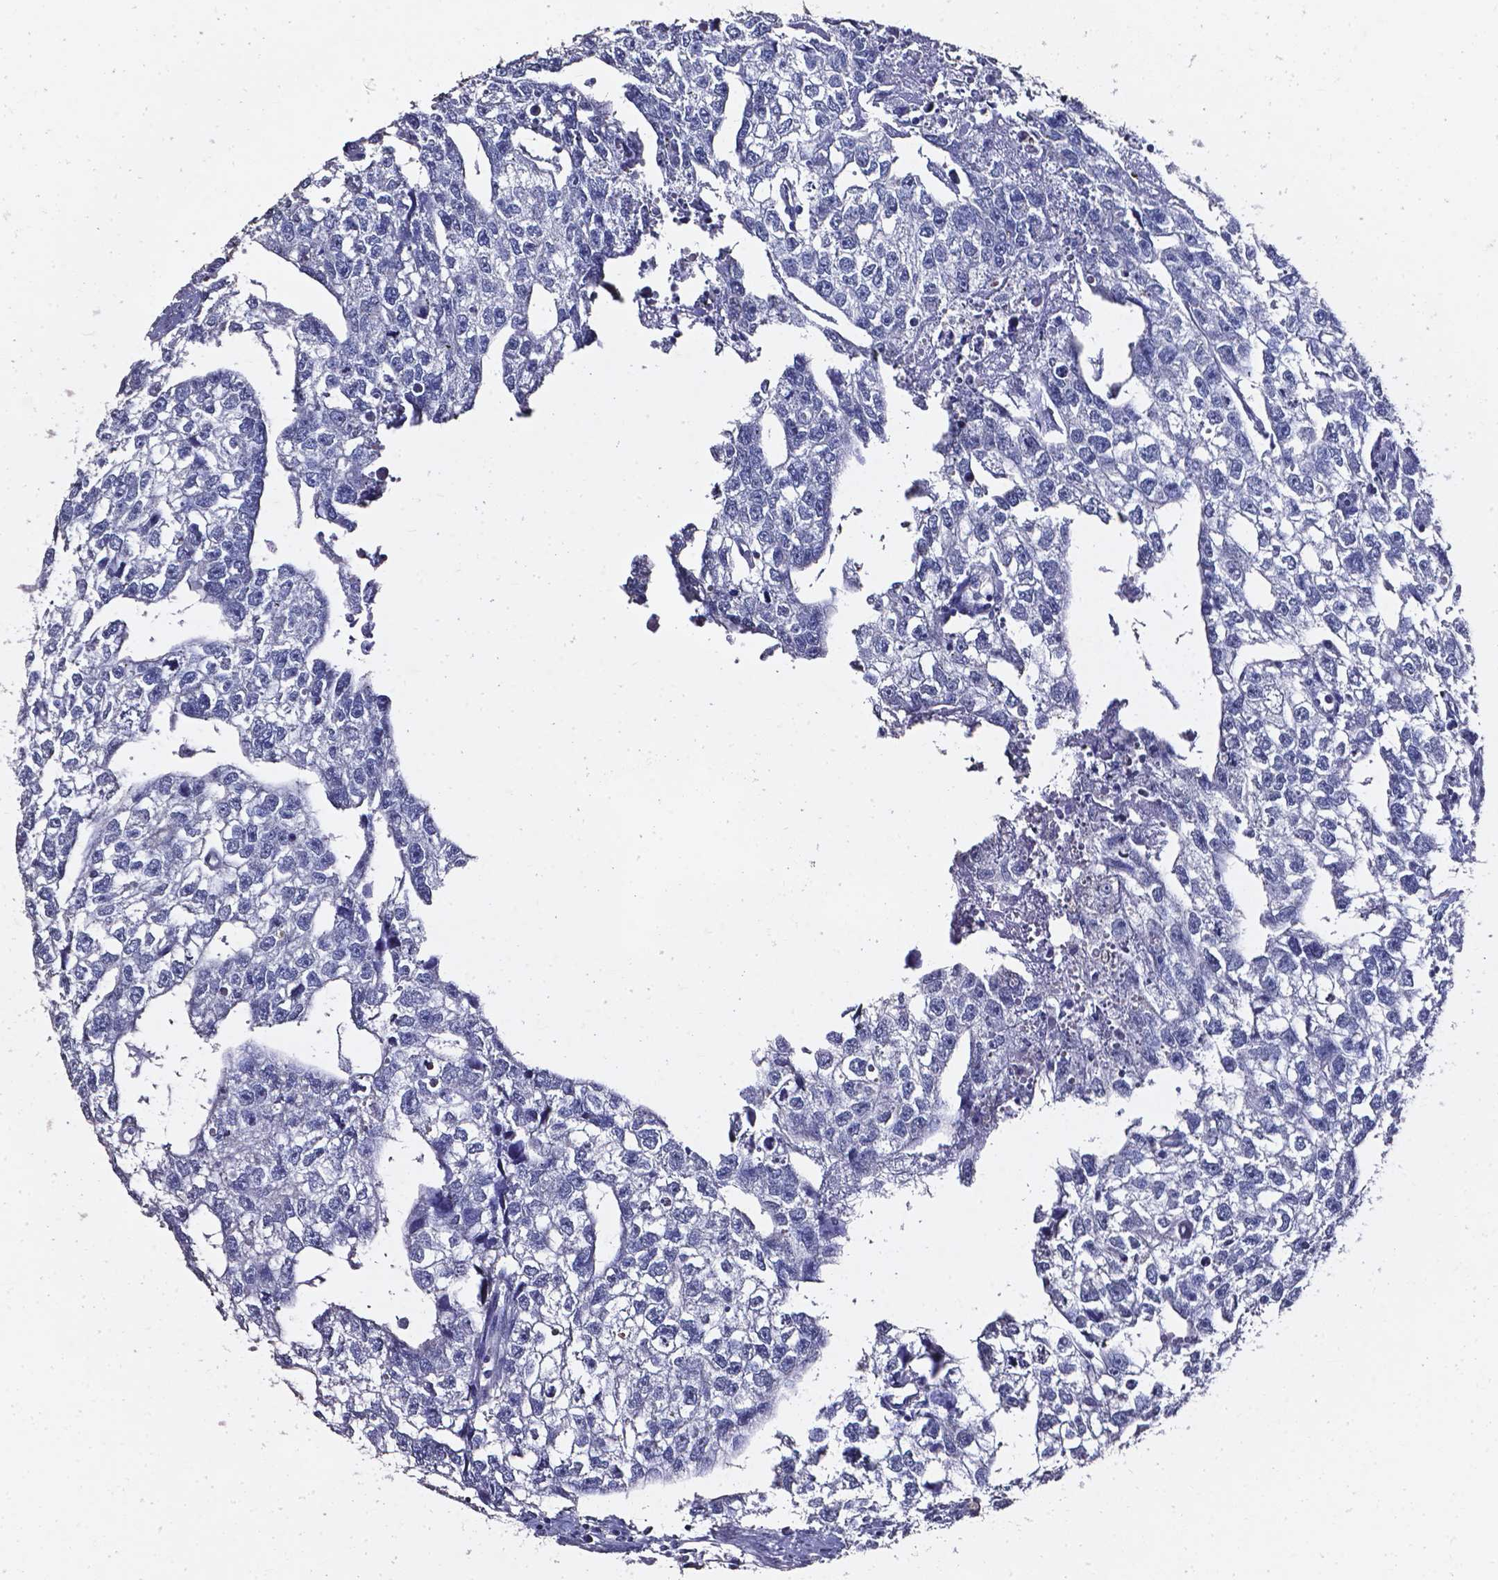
{"staining": {"intensity": "negative", "quantity": "none", "location": "none"}, "tissue": "testis cancer", "cell_type": "Tumor cells", "image_type": "cancer", "snomed": [{"axis": "morphology", "description": "Carcinoma, Embryonal, NOS"}, {"axis": "morphology", "description": "Teratoma, malignant, NOS"}, {"axis": "topography", "description": "Testis"}], "caption": "Photomicrograph shows no protein staining in tumor cells of testis embryonal carcinoma tissue.", "gene": "AKR1B10", "patient": {"sex": "male", "age": 44}}